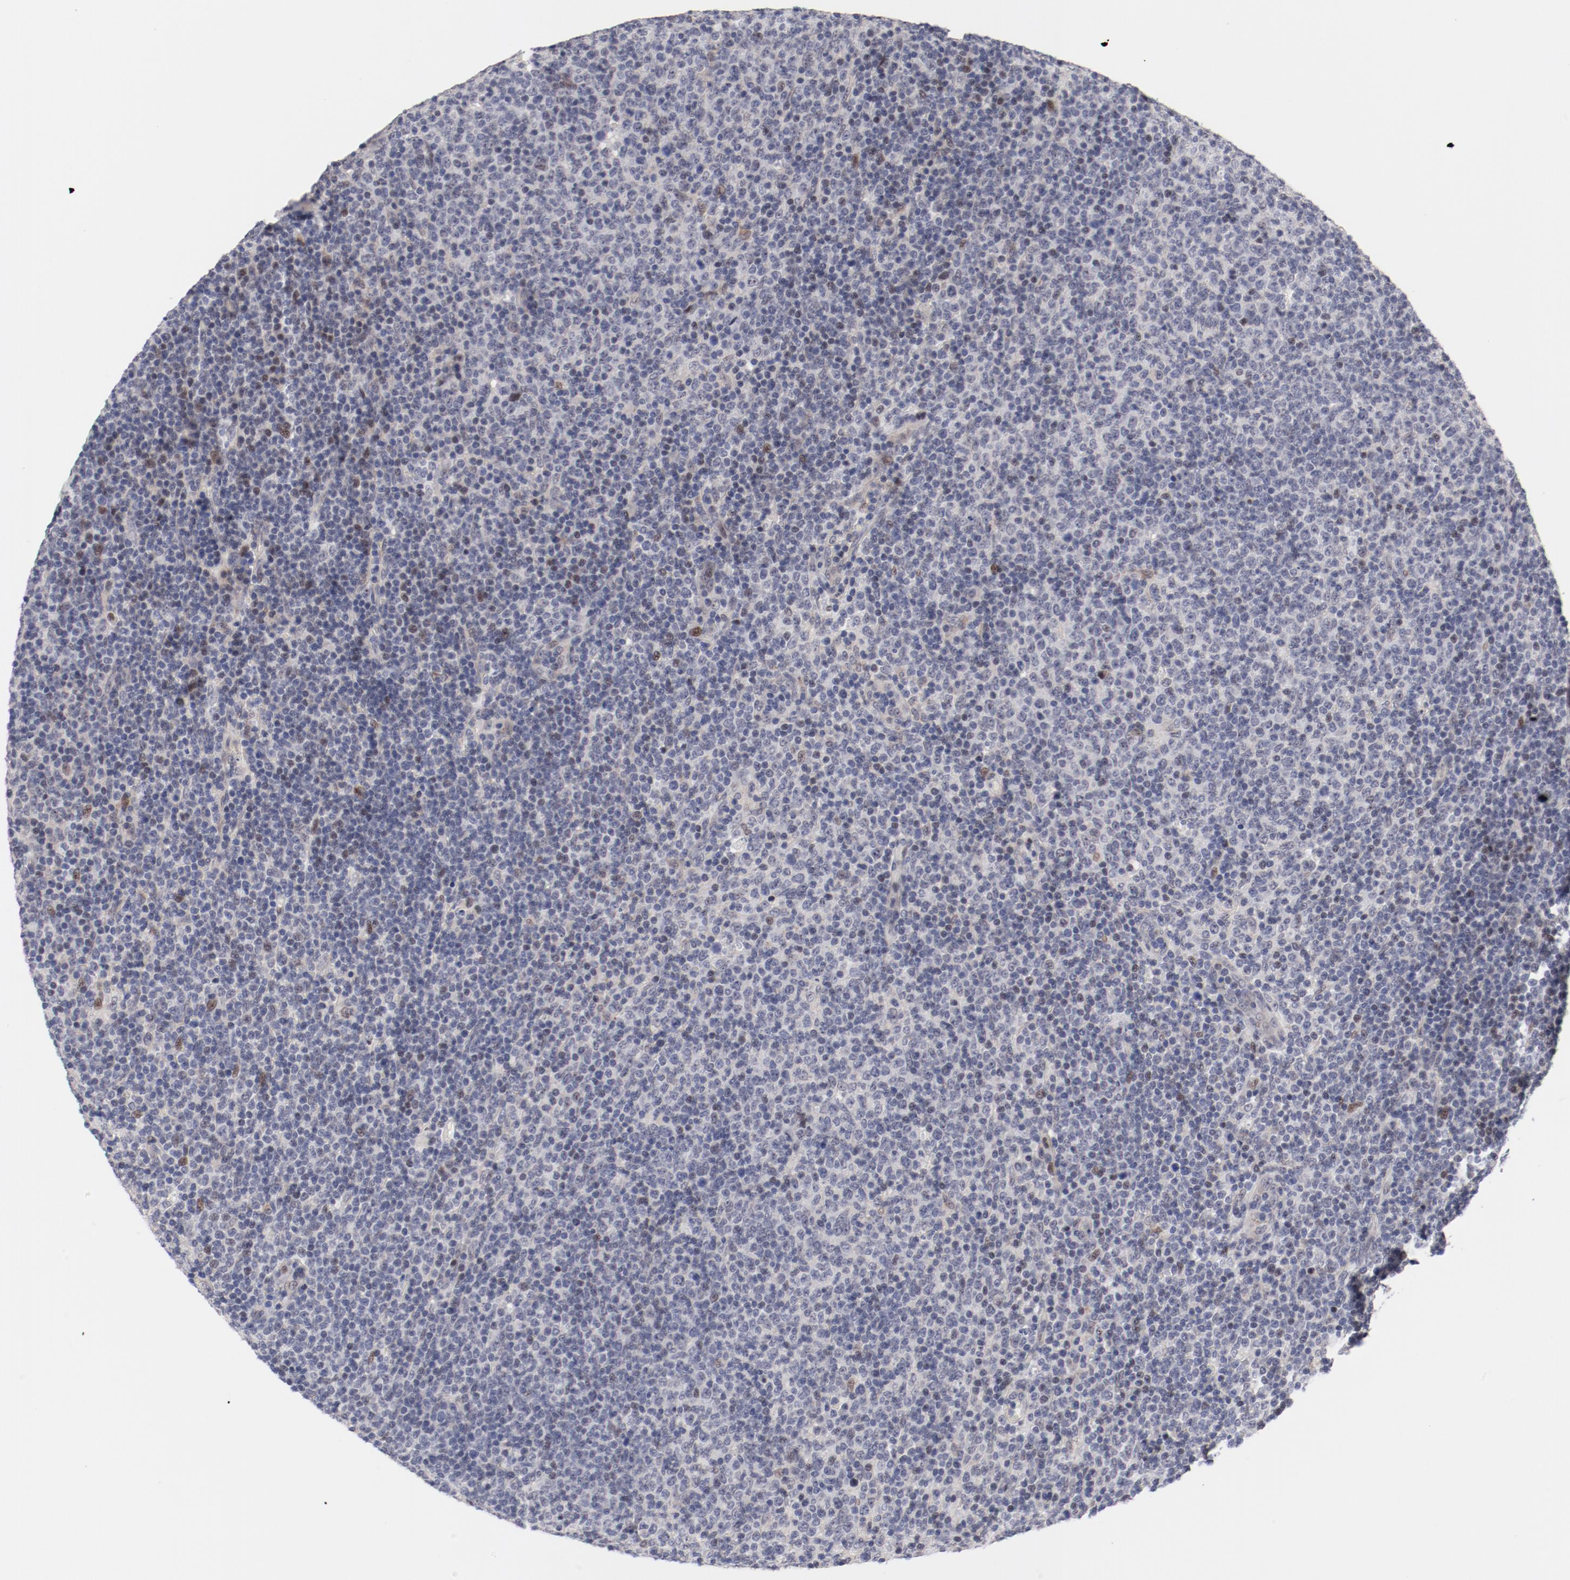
{"staining": {"intensity": "weak", "quantity": "<25%", "location": "nuclear"}, "tissue": "lymphoma", "cell_type": "Tumor cells", "image_type": "cancer", "snomed": [{"axis": "morphology", "description": "Malignant lymphoma, non-Hodgkin's type, Low grade"}, {"axis": "topography", "description": "Lymph node"}], "caption": "Tumor cells are negative for protein expression in human low-grade malignant lymphoma, non-Hodgkin's type.", "gene": "FSCB", "patient": {"sex": "male", "age": 70}}